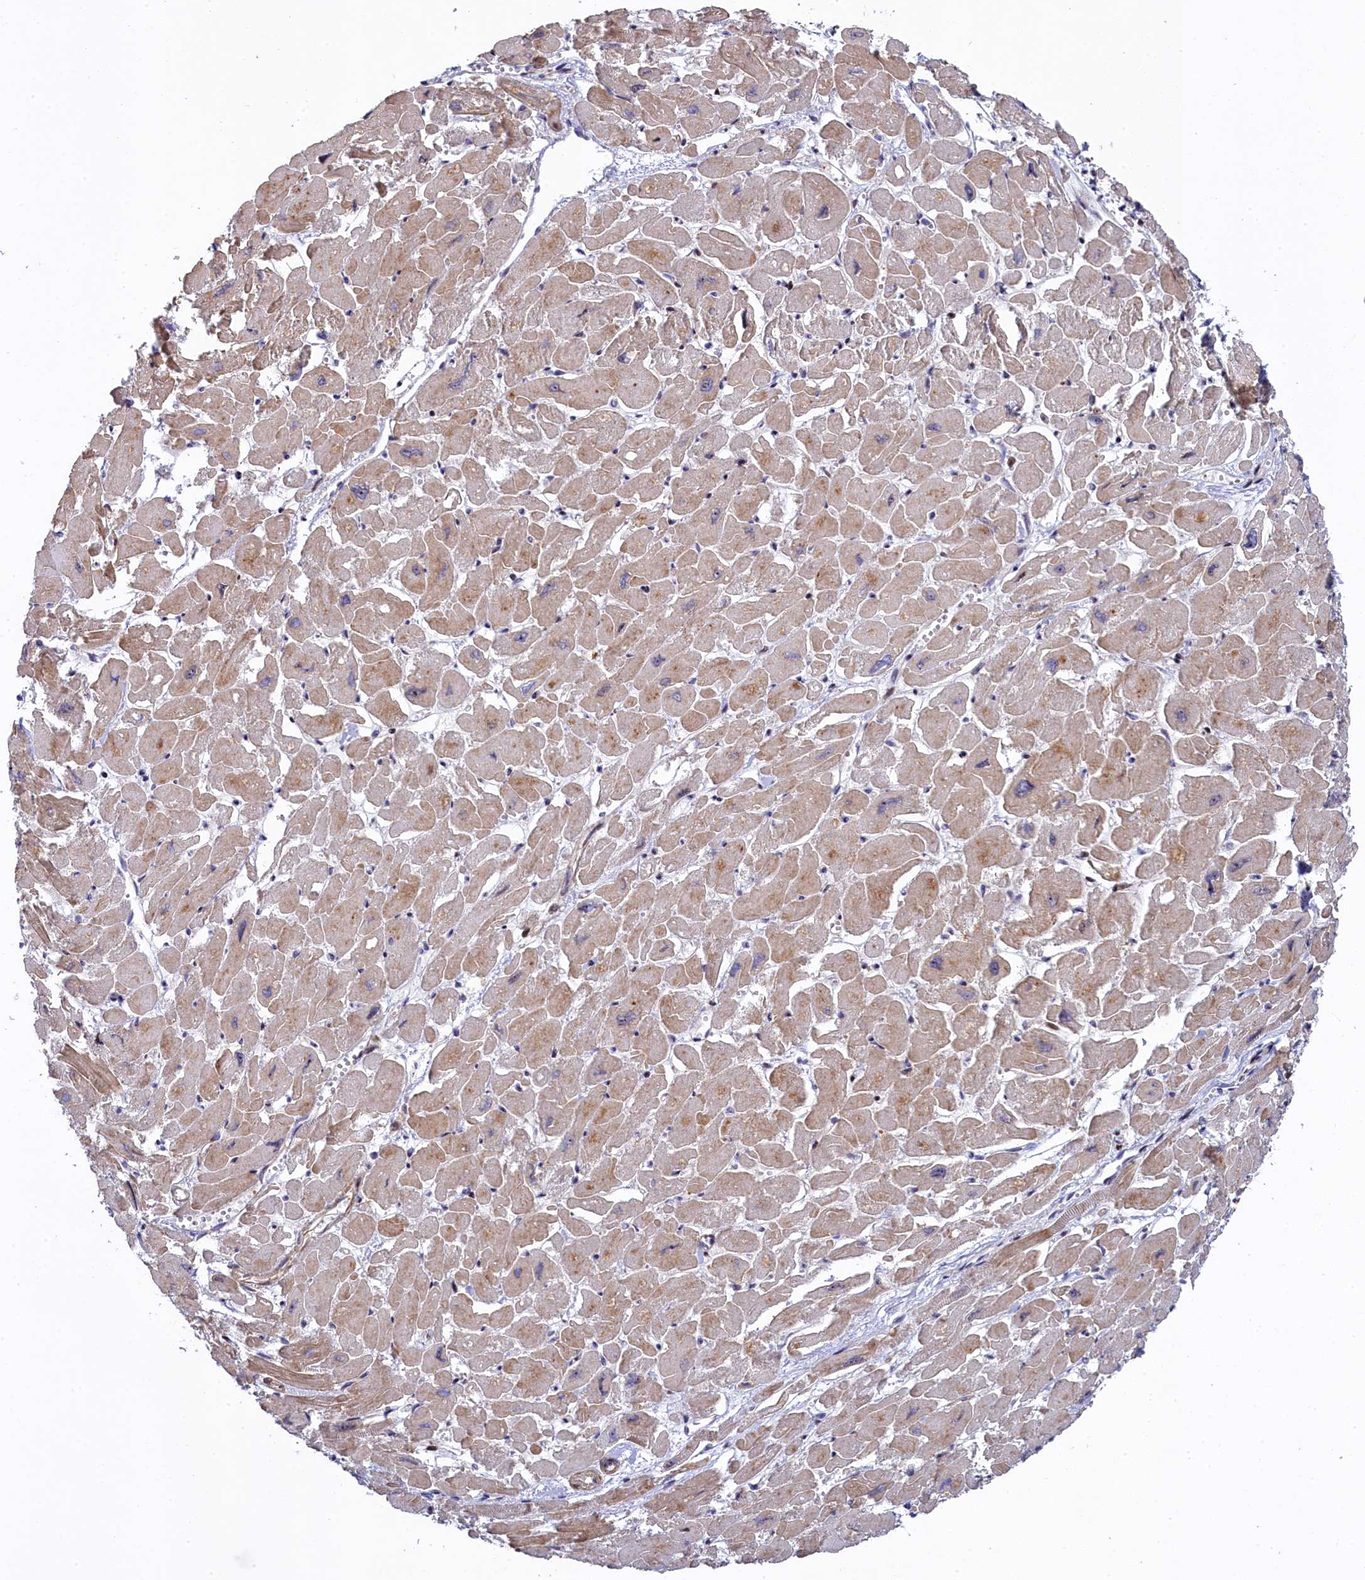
{"staining": {"intensity": "weak", "quantity": "25%-75%", "location": "cytoplasmic/membranous"}, "tissue": "heart muscle", "cell_type": "Cardiomyocytes", "image_type": "normal", "snomed": [{"axis": "morphology", "description": "Normal tissue, NOS"}, {"axis": "topography", "description": "Heart"}], "caption": "Heart muscle stained with immunohistochemistry reveals weak cytoplasmic/membranous positivity in about 25%-75% of cardiomyocytes.", "gene": "TGDS", "patient": {"sex": "male", "age": 54}}